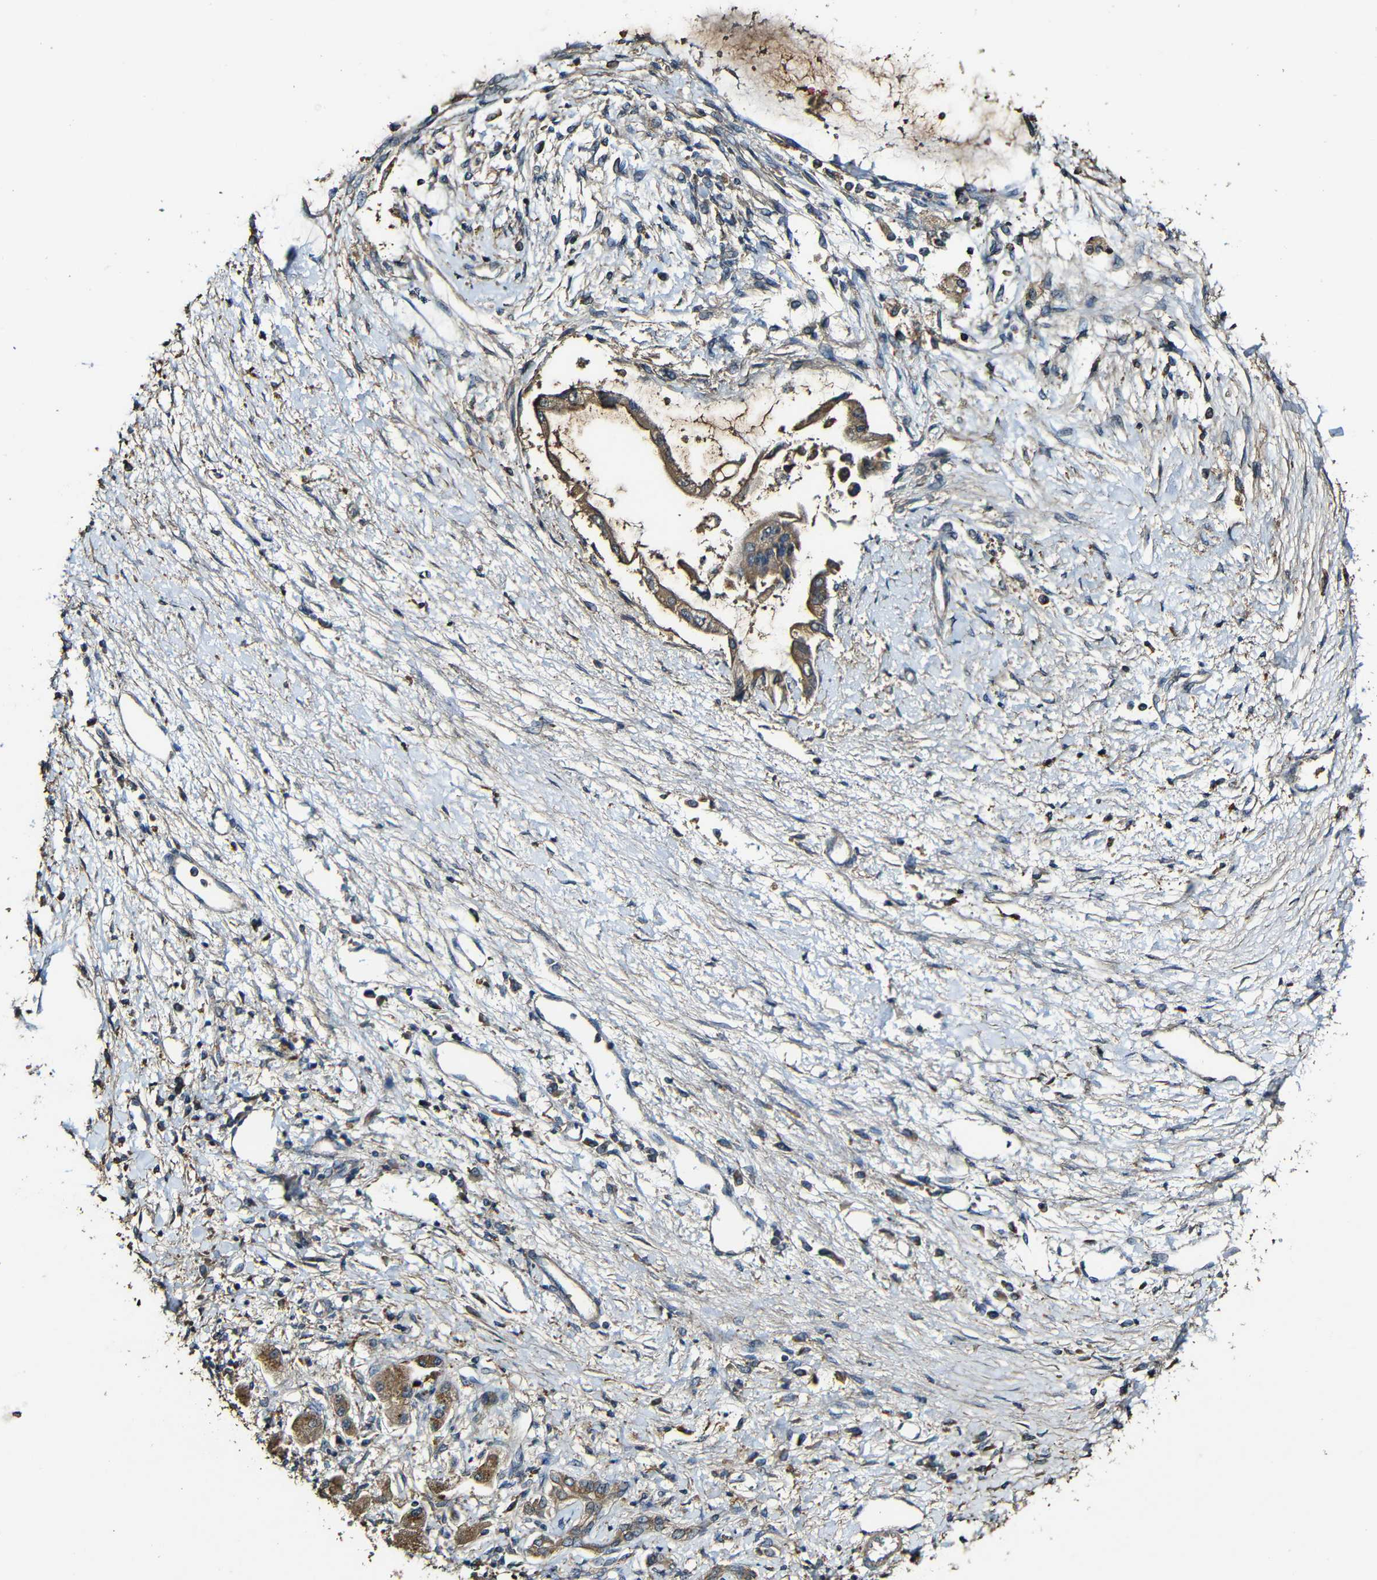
{"staining": {"intensity": "strong", "quantity": ">75%", "location": "cytoplasmic/membranous"}, "tissue": "liver cancer", "cell_type": "Tumor cells", "image_type": "cancer", "snomed": [{"axis": "morphology", "description": "Cholangiocarcinoma"}, {"axis": "topography", "description": "Liver"}], "caption": "Immunohistochemical staining of human liver cancer (cholangiocarcinoma) demonstrates high levels of strong cytoplasmic/membranous protein expression in approximately >75% of tumor cells. (DAB IHC with brightfield microscopy, high magnification).", "gene": "CASP8", "patient": {"sex": "male", "age": 50}}